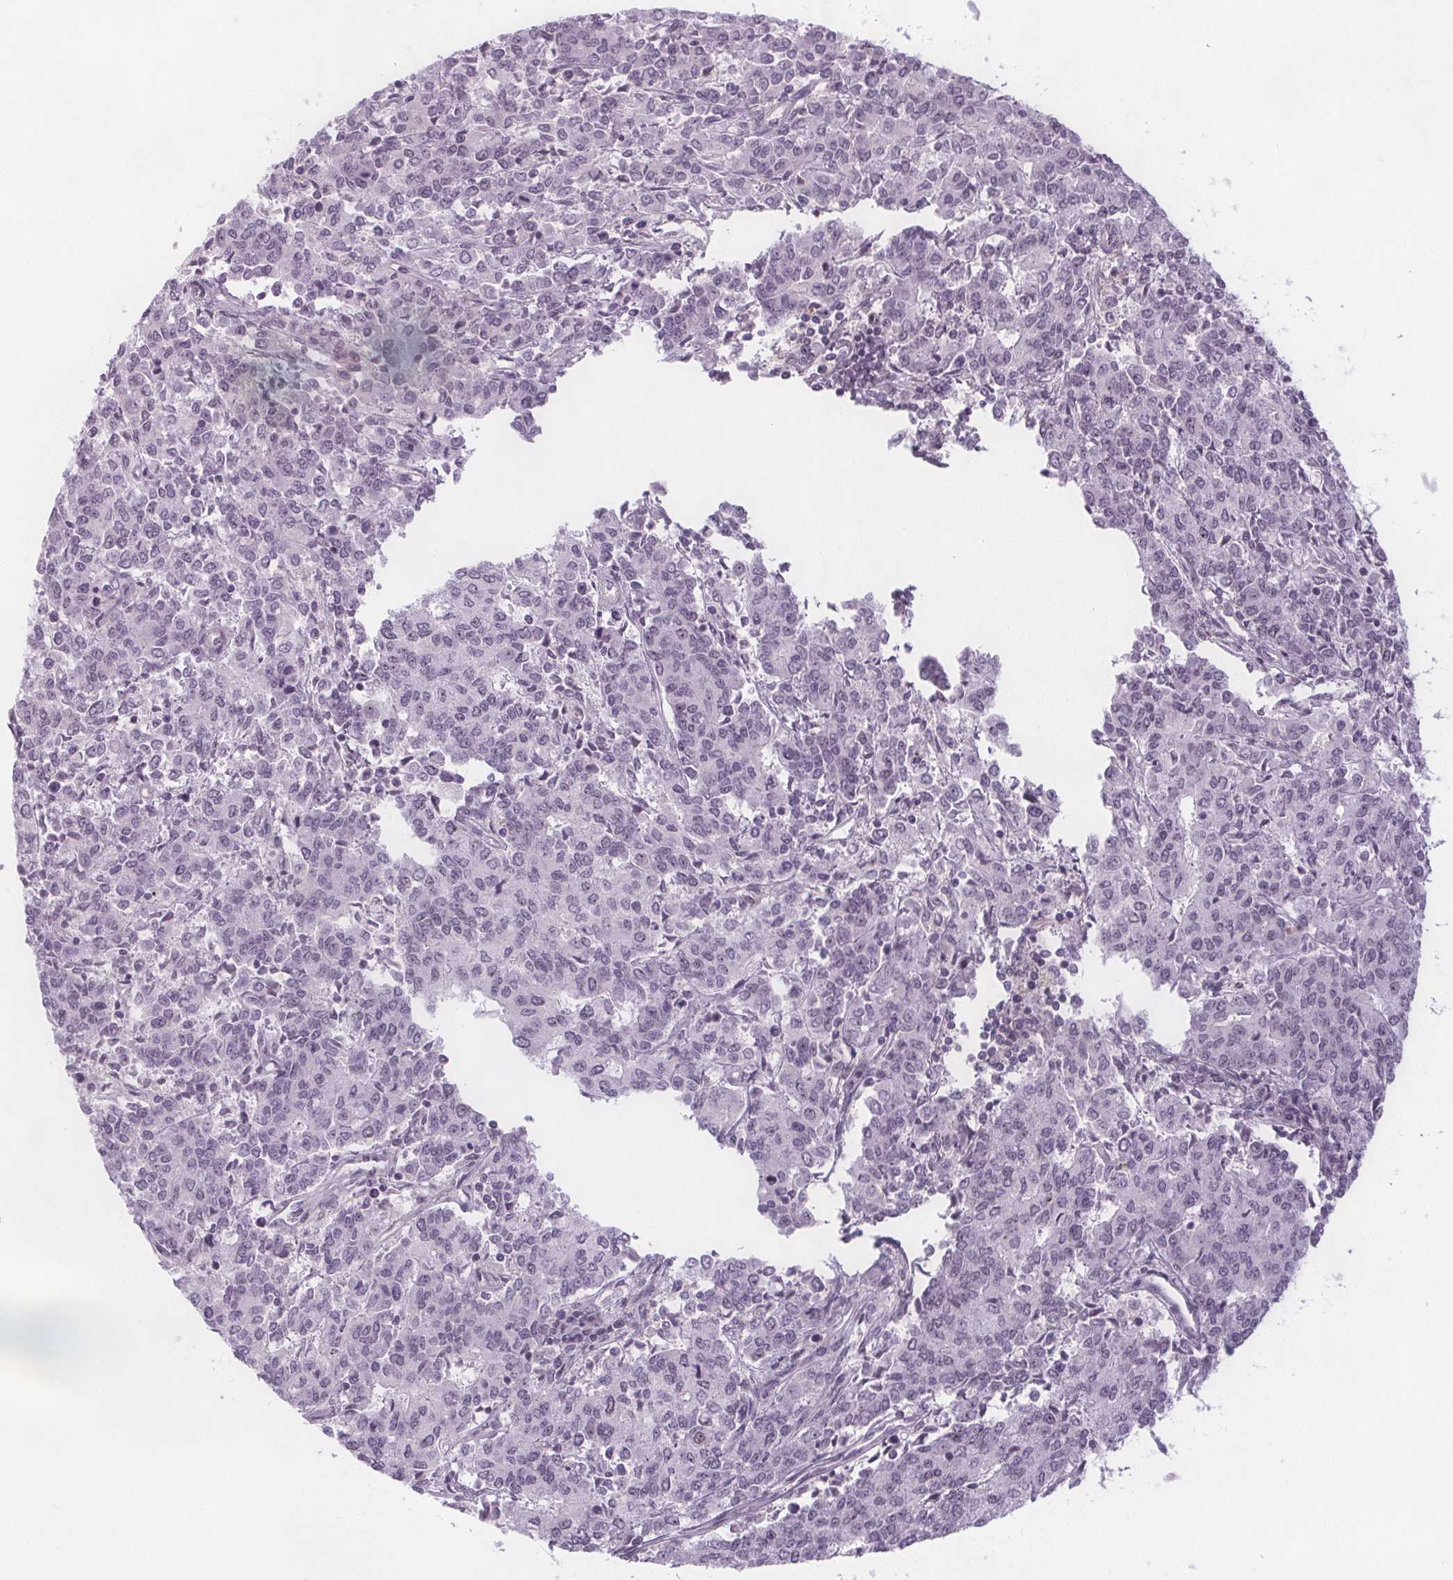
{"staining": {"intensity": "weak", "quantity": "<25%", "location": "nuclear"}, "tissue": "endometrial cancer", "cell_type": "Tumor cells", "image_type": "cancer", "snomed": [{"axis": "morphology", "description": "Adenocarcinoma, NOS"}, {"axis": "topography", "description": "Endometrium"}], "caption": "DAB immunohistochemical staining of endometrial cancer (adenocarcinoma) demonstrates no significant positivity in tumor cells. (DAB (3,3'-diaminobenzidine) immunohistochemistry (IHC) with hematoxylin counter stain).", "gene": "NOLC1", "patient": {"sex": "female", "age": 50}}